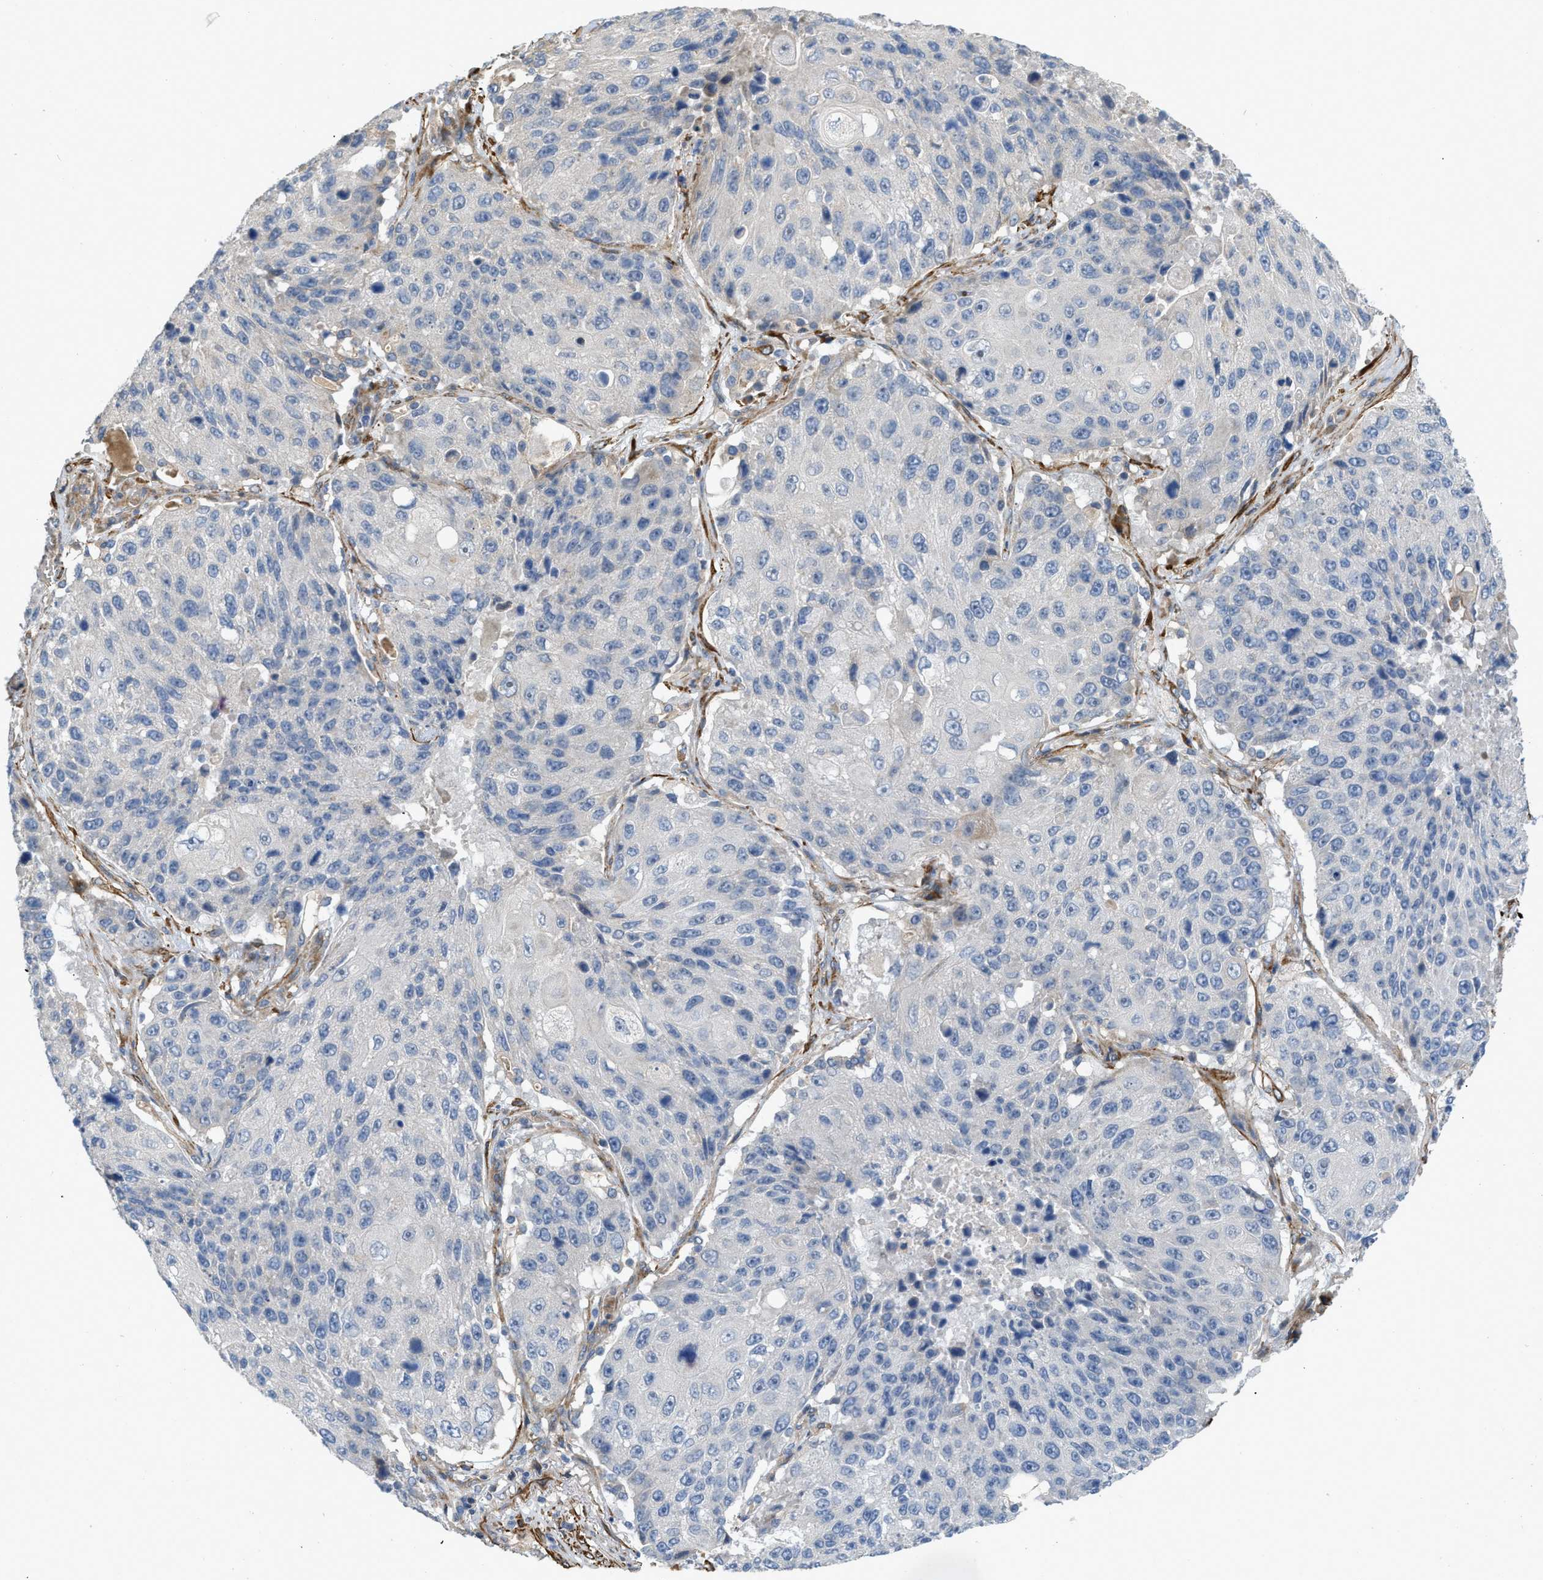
{"staining": {"intensity": "negative", "quantity": "none", "location": "none"}, "tissue": "lung cancer", "cell_type": "Tumor cells", "image_type": "cancer", "snomed": [{"axis": "morphology", "description": "Squamous cell carcinoma, NOS"}, {"axis": "topography", "description": "Lung"}], "caption": "Tumor cells are negative for brown protein staining in lung squamous cell carcinoma.", "gene": "BMPR1A", "patient": {"sex": "male", "age": 61}}